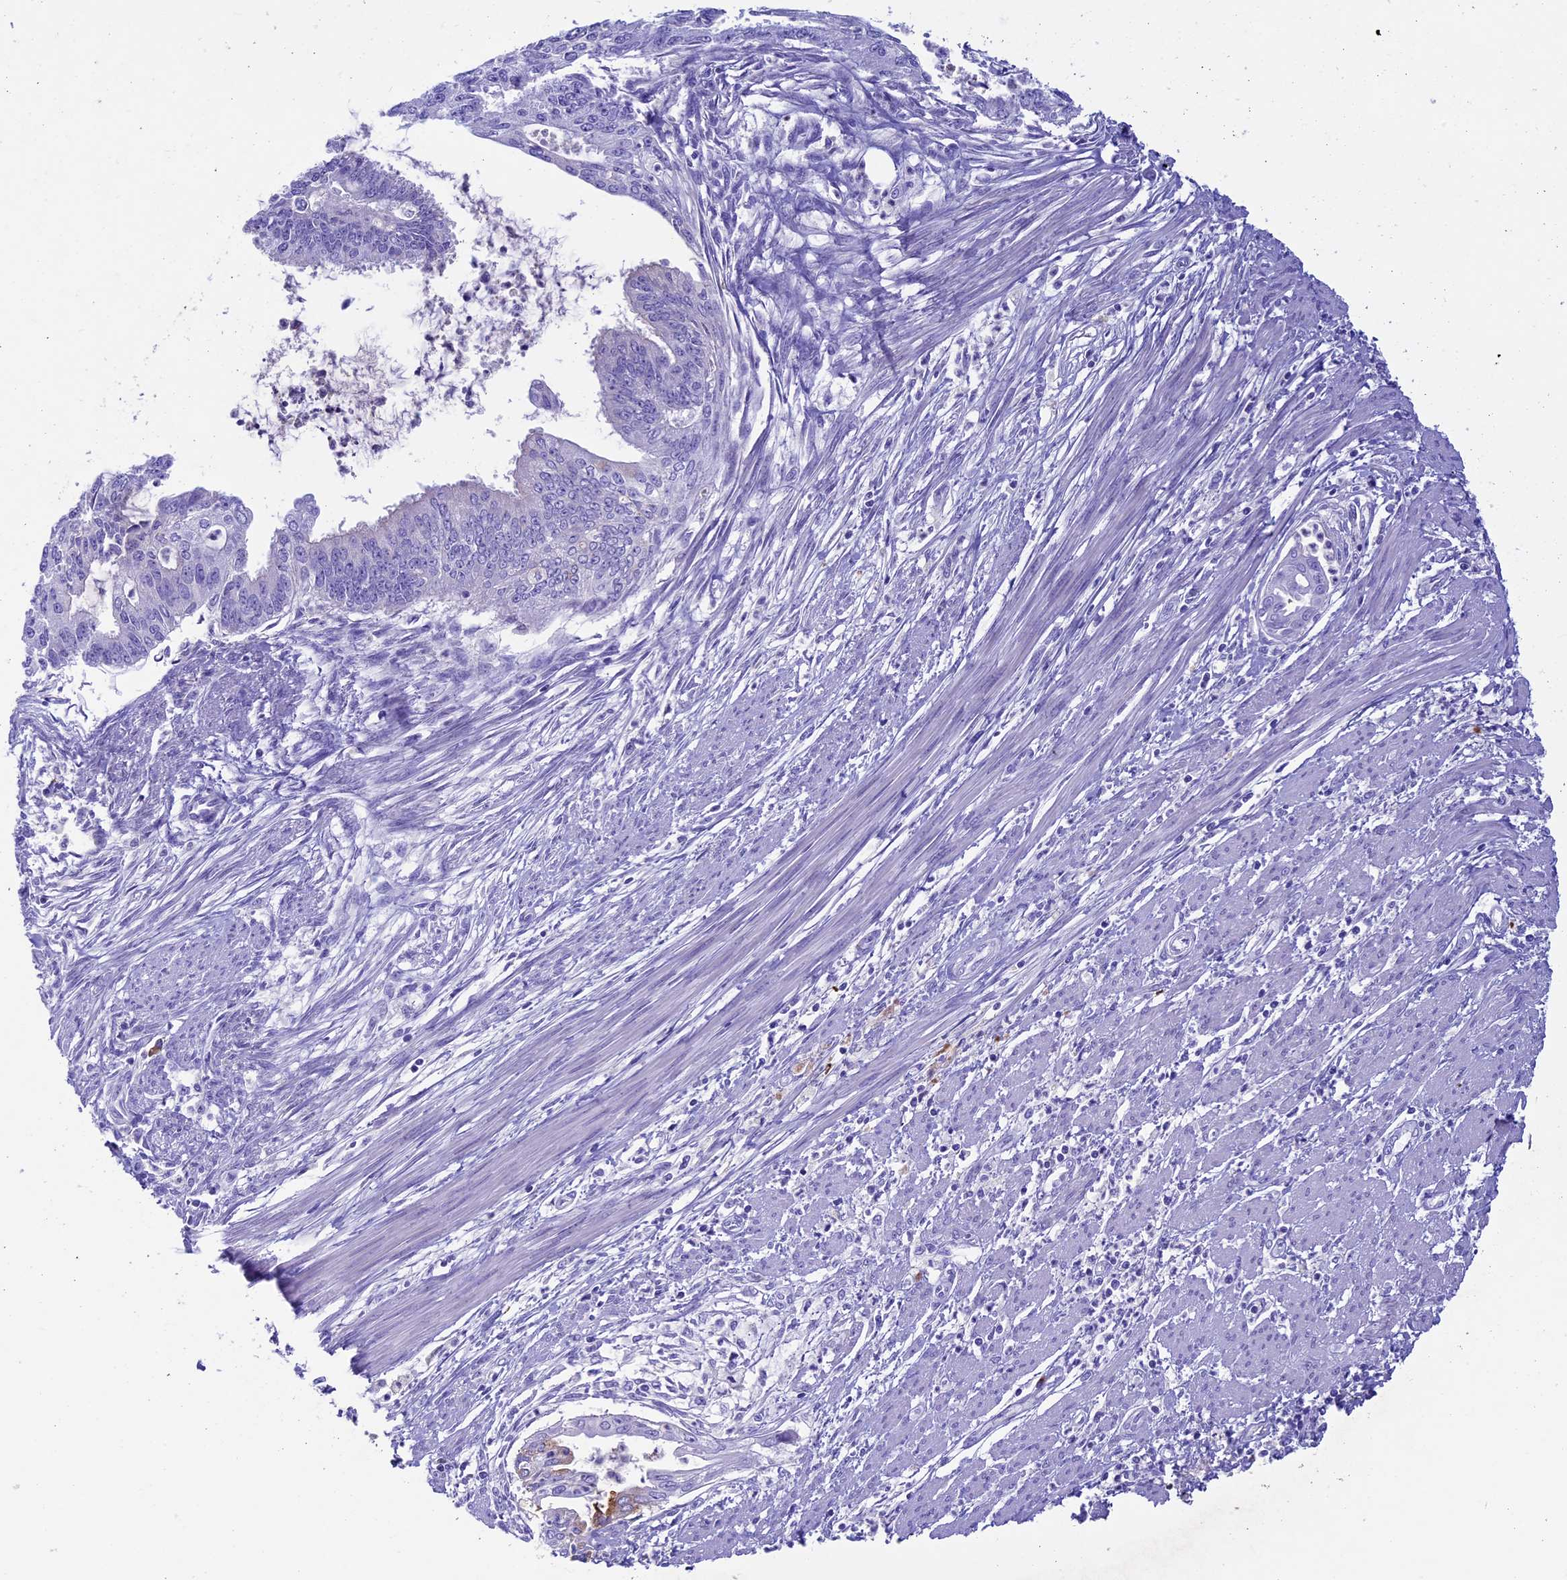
{"staining": {"intensity": "negative", "quantity": "none", "location": "none"}, "tissue": "endometrial cancer", "cell_type": "Tumor cells", "image_type": "cancer", "snomed": [{"axis": "morphology", "description": "Adenocarcinoma, NOS"}, {"axis": "topography", "description": "Endometrium"}], "caption": "Immunohistochemistry photomicrograph of endometrial adenocarcinoma stained for a protein (brown), which shows no staining in tumor cells. (DAB IHC, high magnification).", "gene": "IGSF6", "patient": {"sex": "female", "age": 73}}